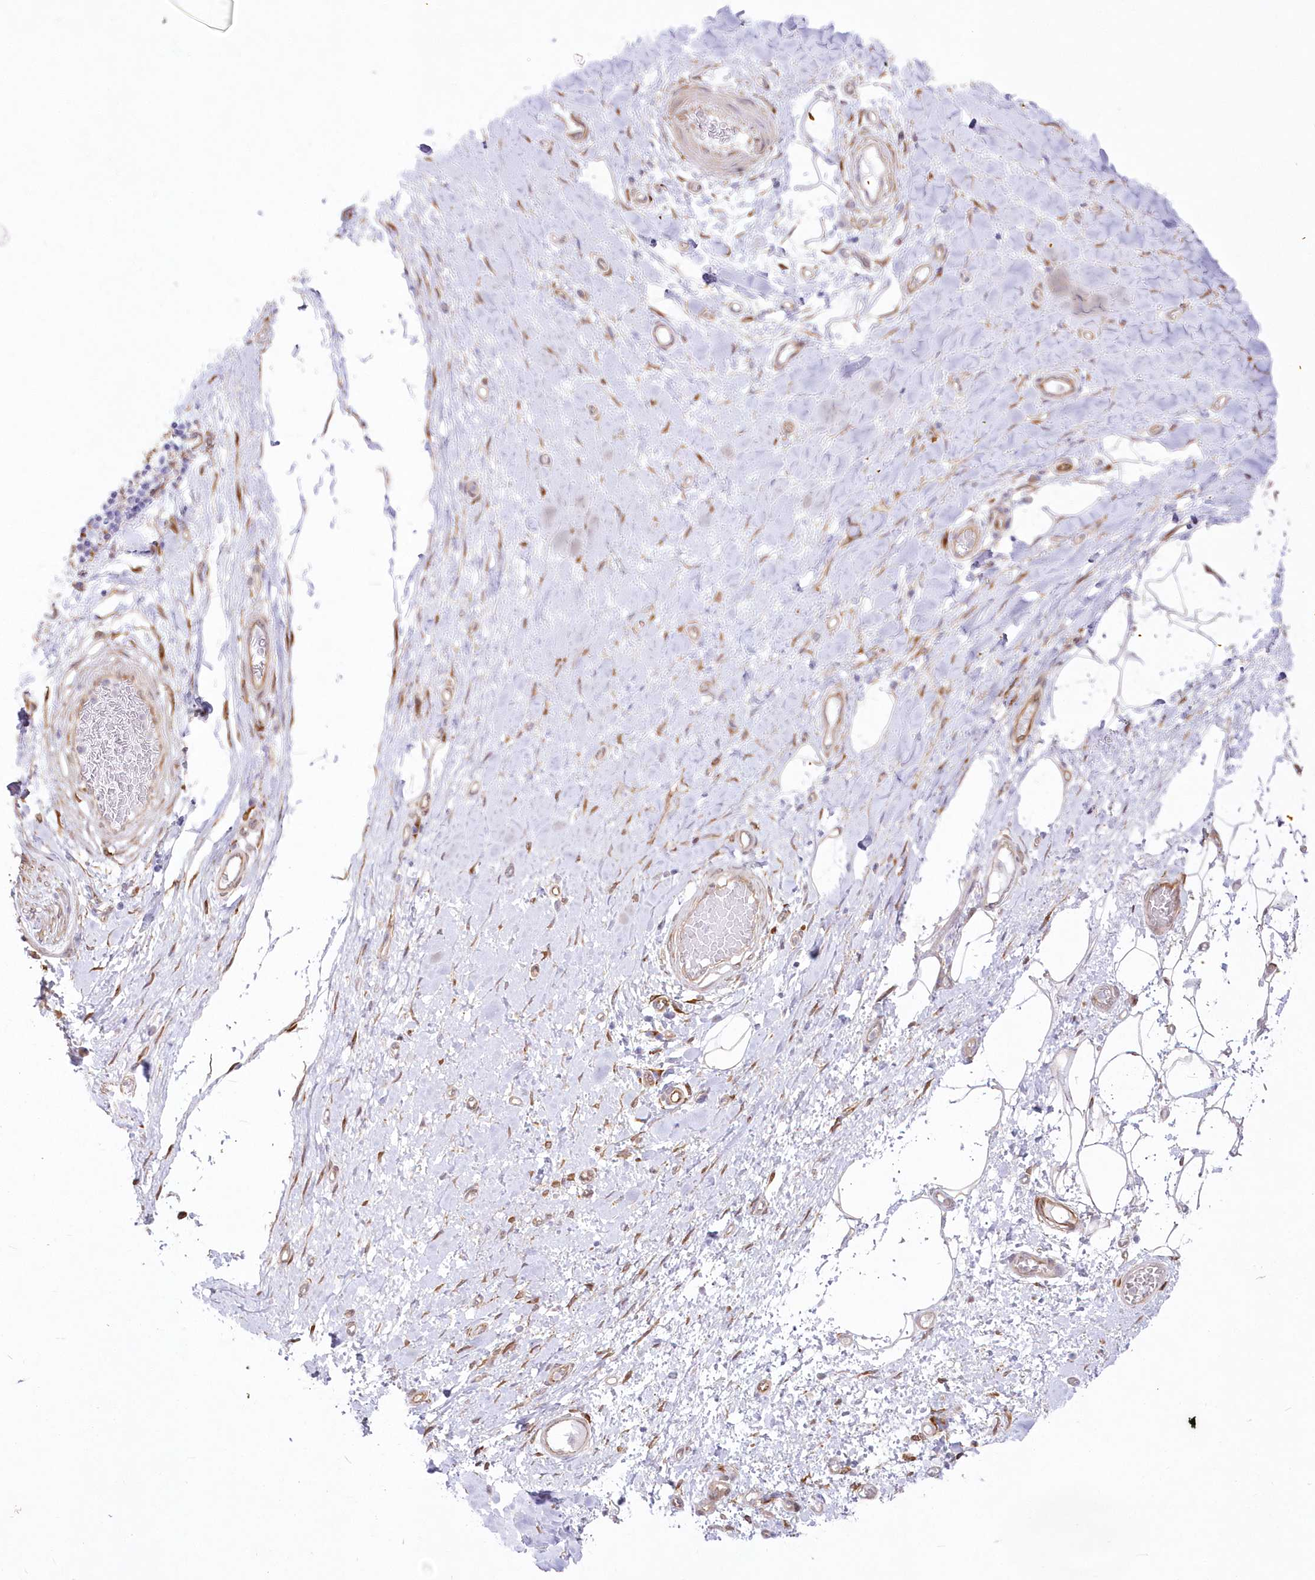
{"staining": {"intensity": "negative", "quantity": "none", "location": "none"}, "tissue": "adipose tissue", "cell_type": "Adipocytes", "image_type": "normal", "snomed": [{"axis": "morphology", "description": "Normal tissue, NOS"}, {"axis": "morphology", "description": "Adenocarcinoma, NOS"}, {"axis": "topography", "description": "Esophagus"}, {"axis": "topography", "description": "Stomach, upper"}, {"axis": "topography", "description": "Peripheral nerve tissue"}], "caption": "Immunohistochemistry (IHC) of normal adipose tissue shows no positivity in adipocytes. (Brightfield microscopy of DAB (3,3'-diaminobenzidine) immunohistochemistry at high magnification).", "gene": "SH3PXD2B", "patient": {"sex": "male", "age": 62}}